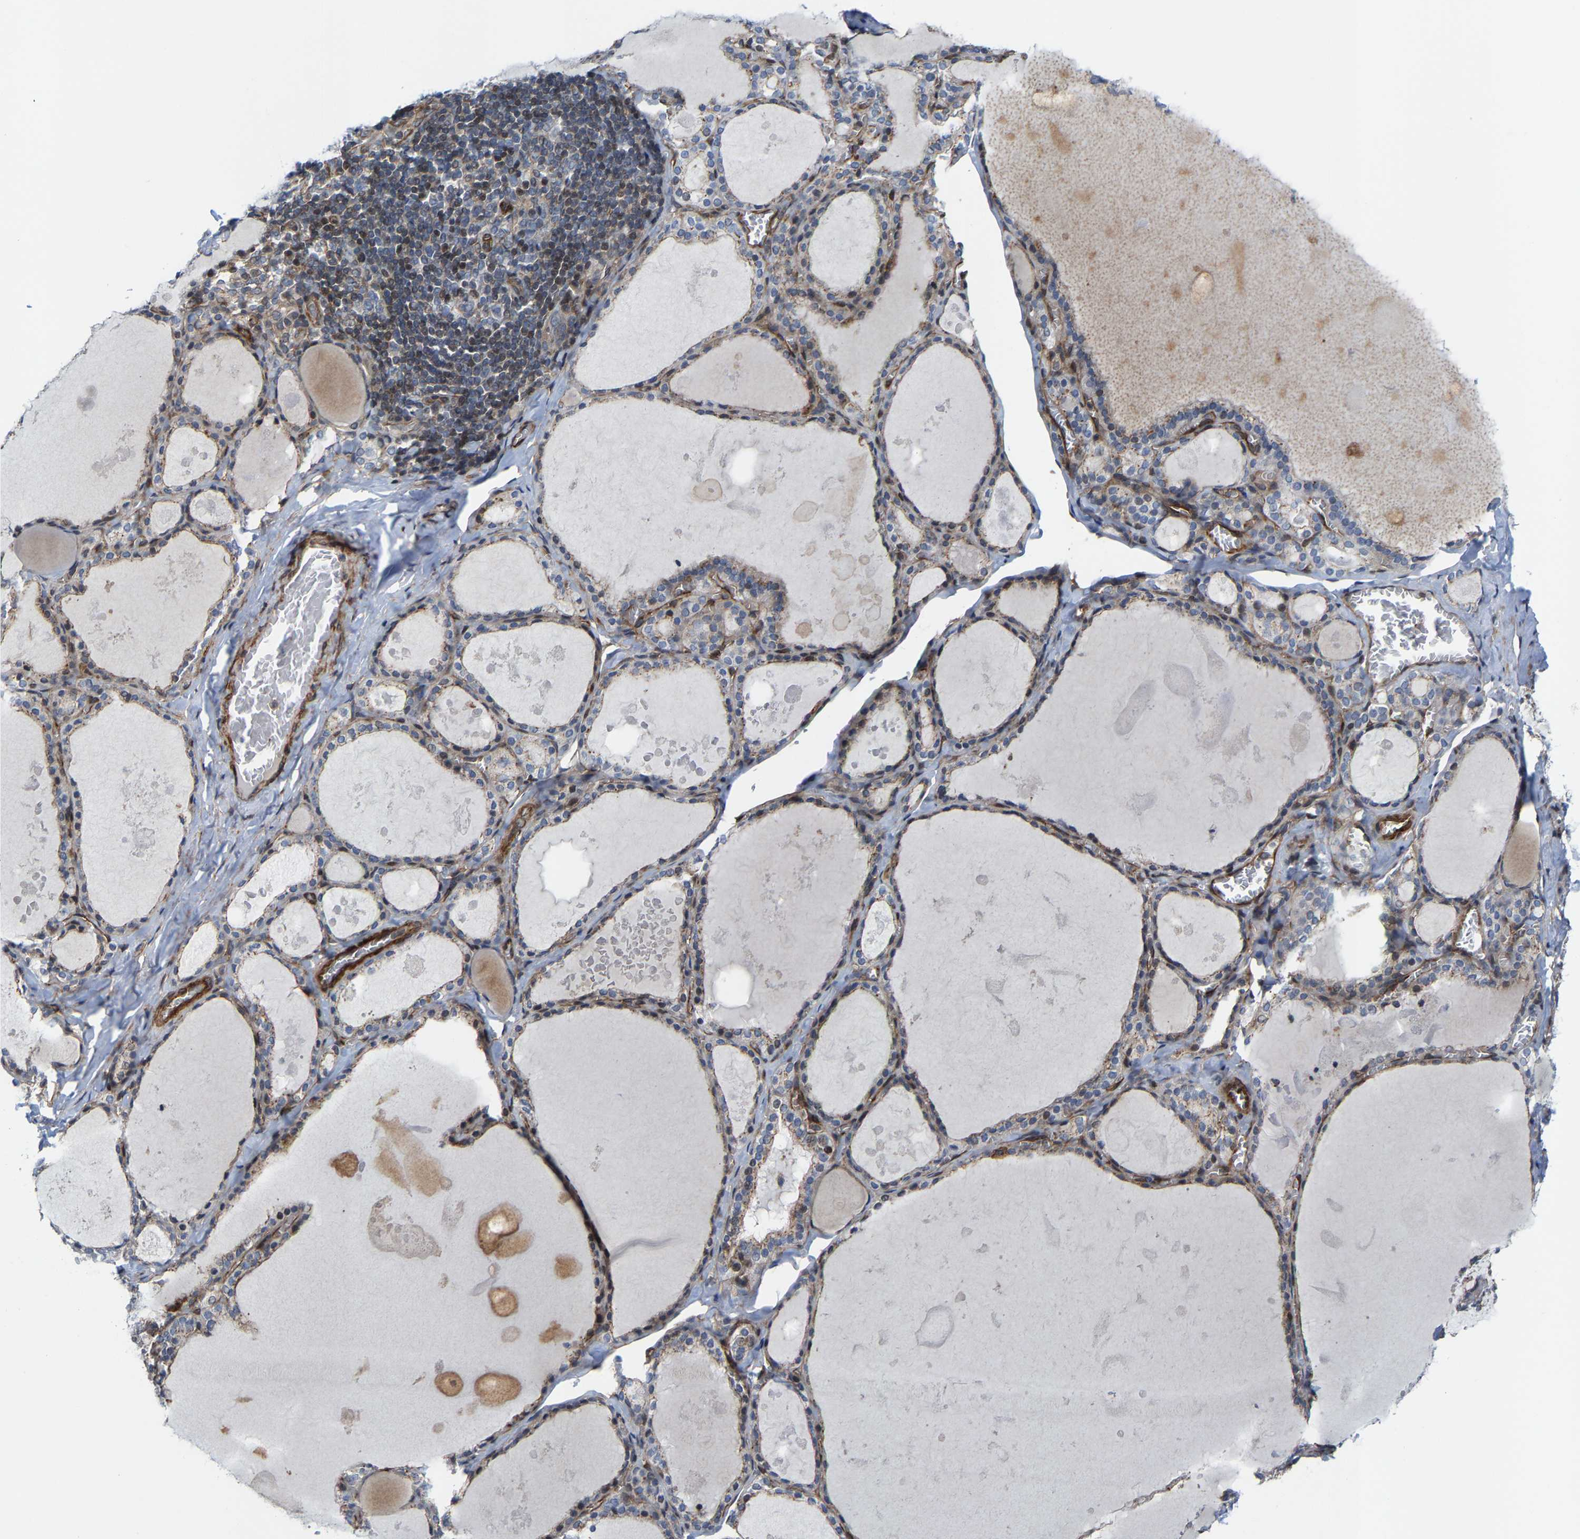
{"staining": {"intensity": "weak", "quantity": "25%-75%", "location": "cytoplasmic/membranous"}, "tissue": "thyroid gland", "cell_type": "Glandular cells", "image_type": "normal", "snomed": [{"axis": "morphology", "description": "Normal tissue, NOS"}, {"axis": "topography", "description": "Thyroid gland"}], "caption": "Thyroid gland stained with DAB (3,3'-diaminobenzidine) immunohistochemistry (IHC) demonstrates low levels of weak cytoplasmic/membranous staining in about 25%-75% of glandular cells.", "gene": "TGFB1I1", "patient": {"sex": "male", "age": 56}}